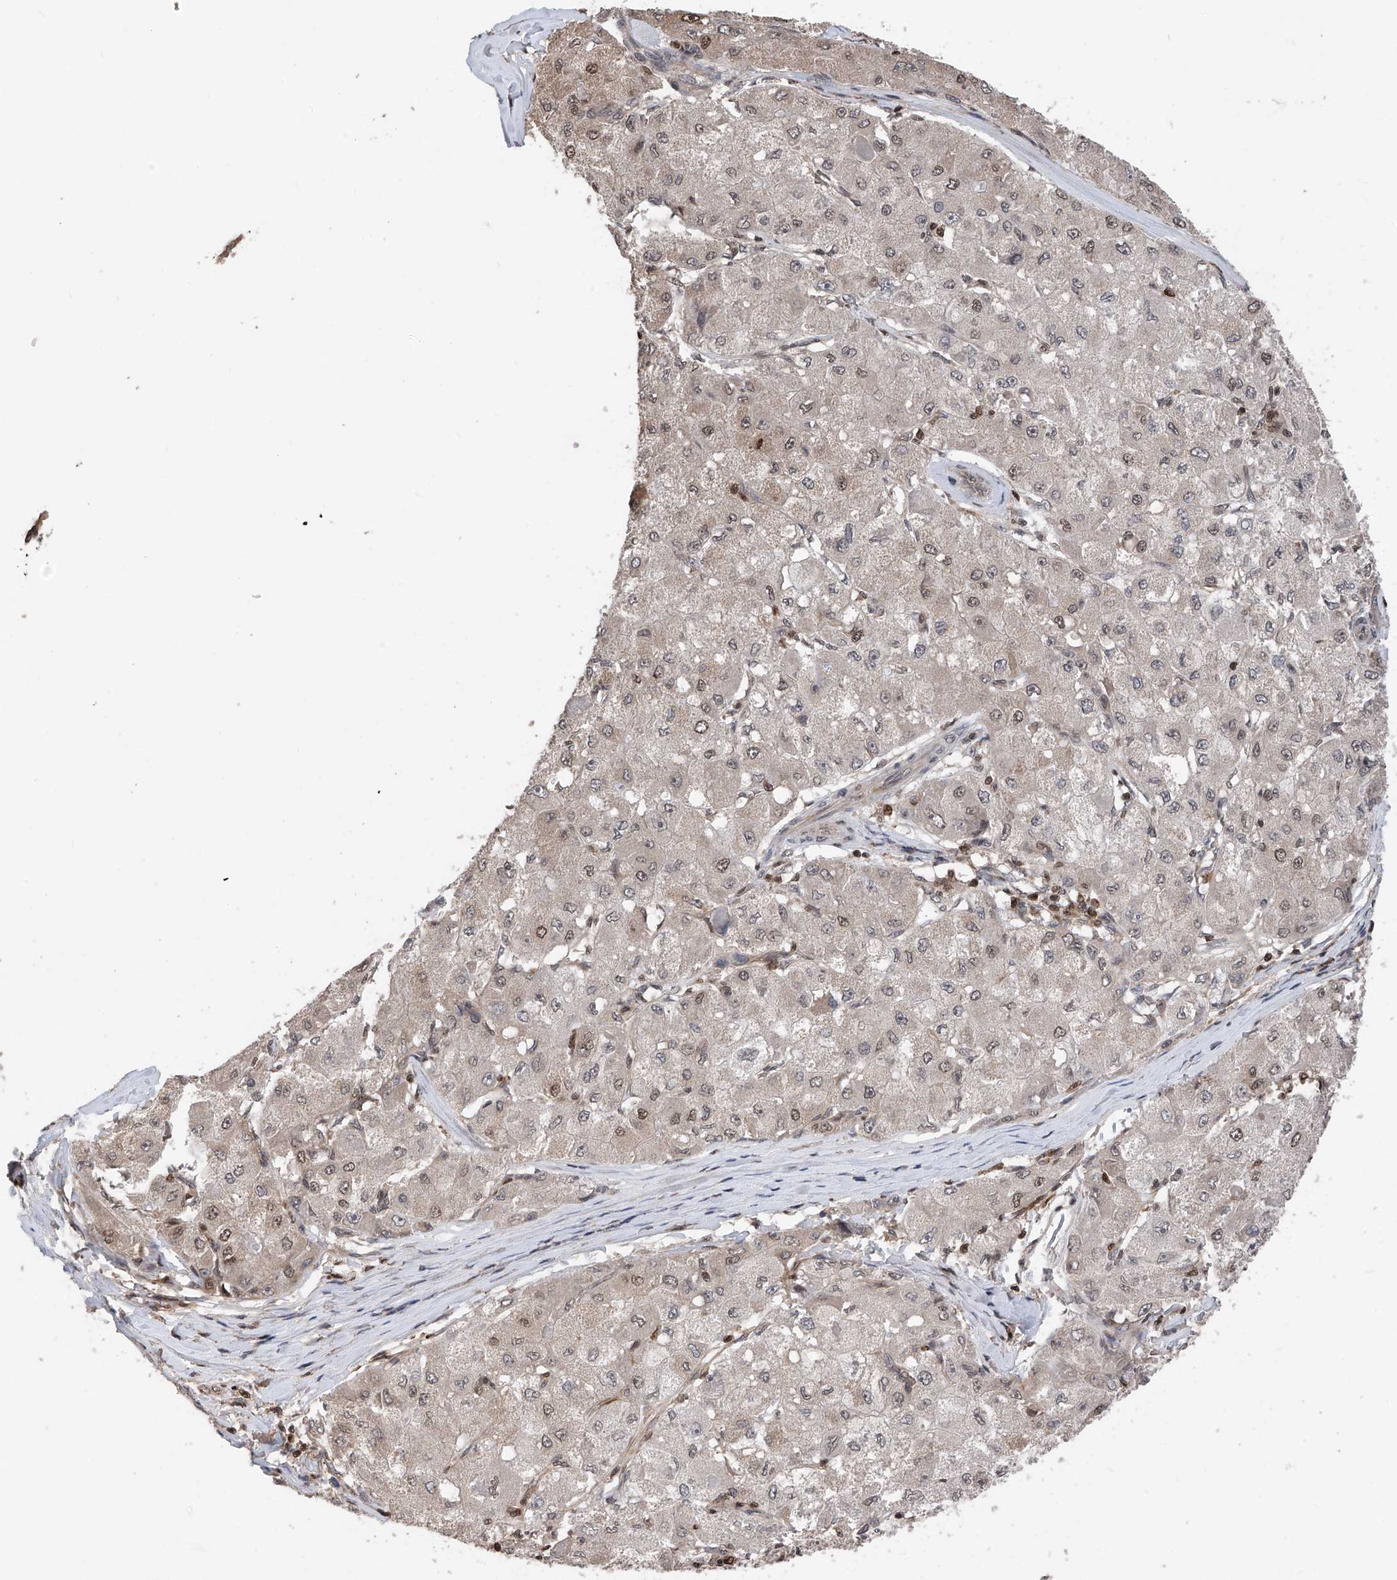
{"staining": {"intensity": "moderate", "quantity": "<25%", "location": "nuclear"}, "tissue": "liver cancer", "cell_type": "Tumor cells", "image_type": "cancer", "snomed": [{"axis": "morphology", "description": "Carcinoma, Hepatocellular, NOS"}, {"axis": "topography", "description": "Liver"}], "caption": "Immunohistochemistry (DAB) staining of human hepatocellular carcinoma (liver) shows moderate nuclear protein positivity in about <25% of tumor cells.", "gene": "DNAJC9", "patient": {"sex": "male", "age": 80}}